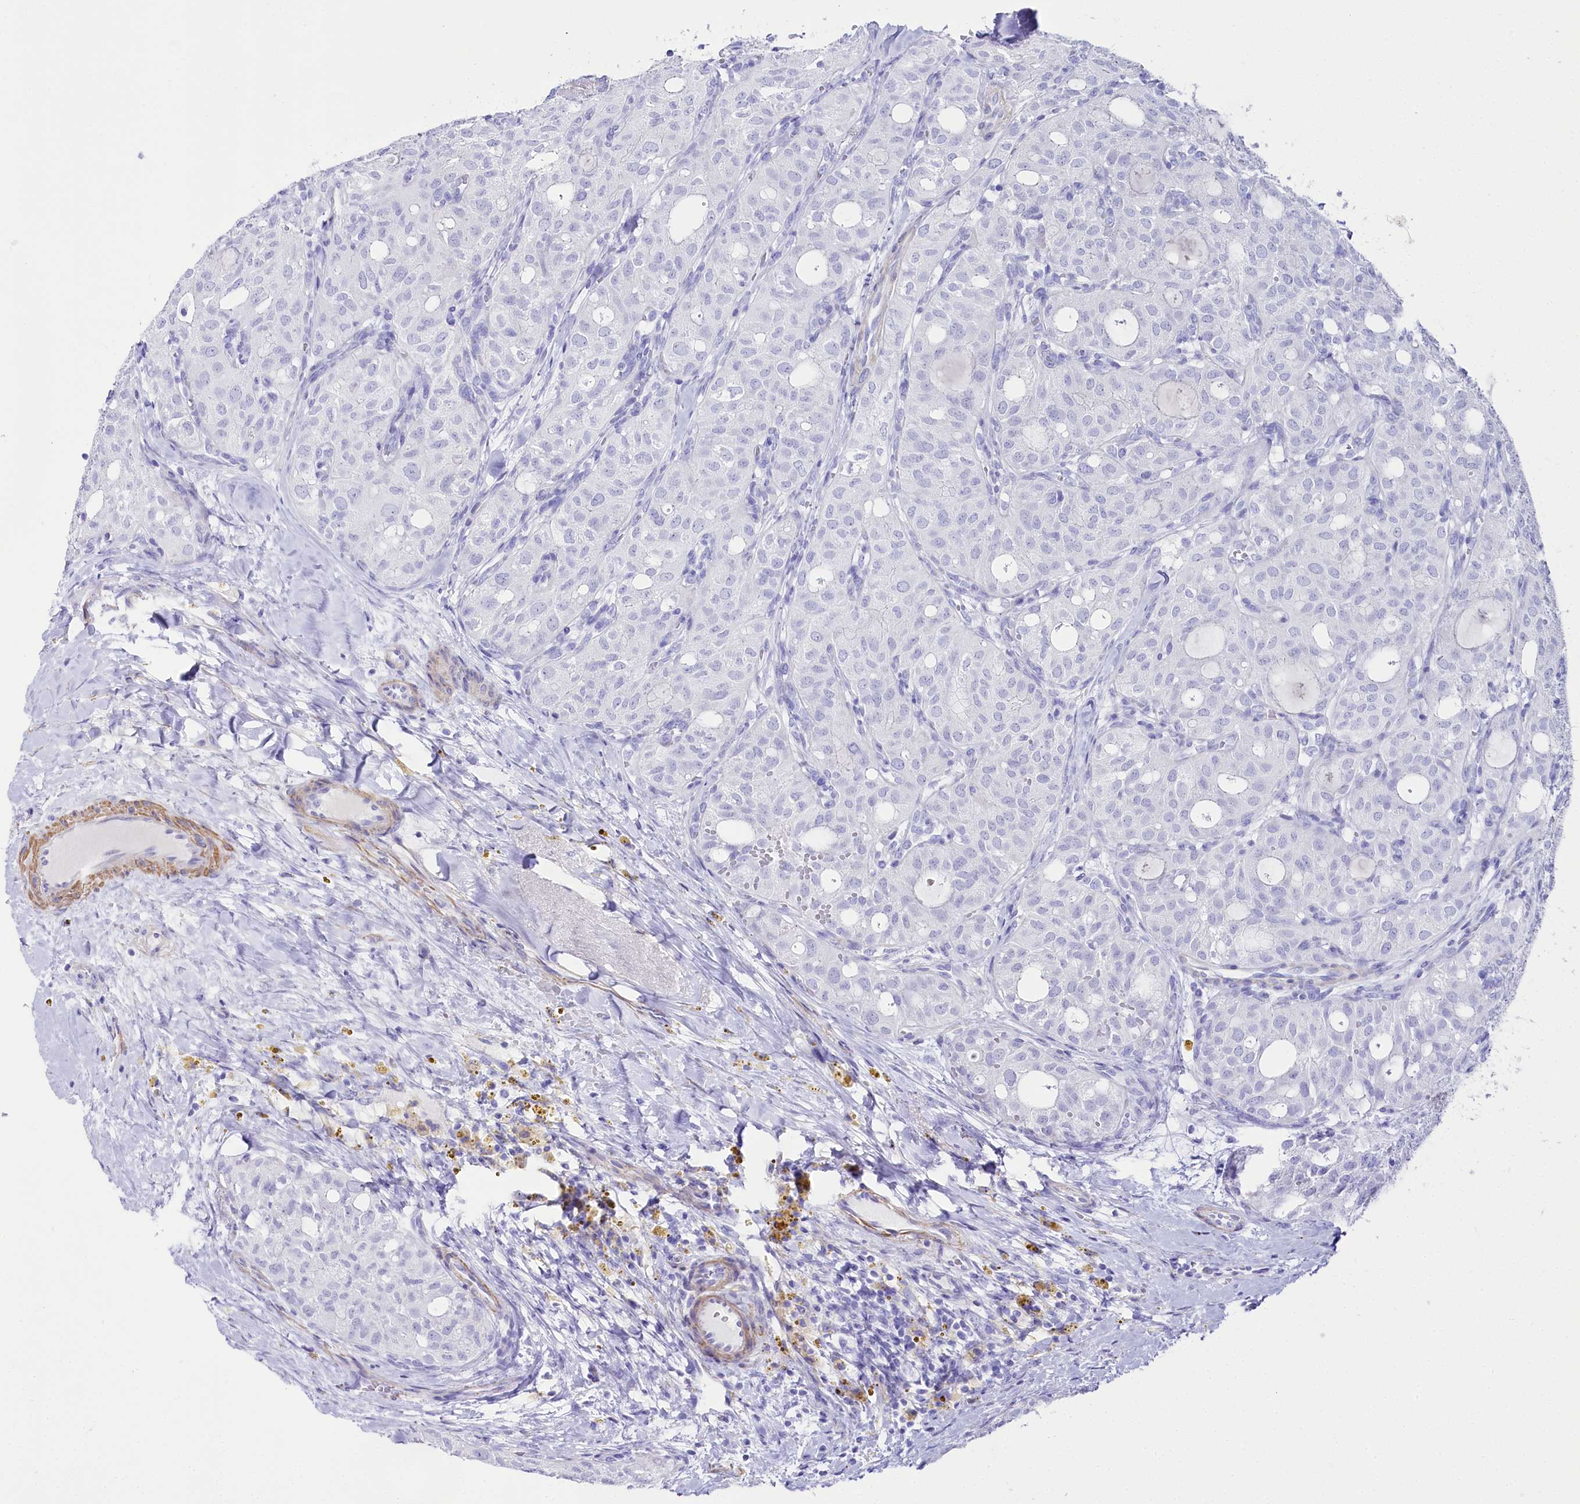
{"staining": {"intensity": "negative", "quantity": "none", "location": "none"}, "tissue": "thyroid cancer", "cell_type": "Tumor cells", "image_type": "cancer", "snomed": [{"axis": "morphology", "description": "Follicular adenoma carcinoma, NOS"}, {"axis": "topography", "description": "Thyroid gland"}], "caption": "Immunohistochemical staining of follicular adenoma carcinoma (thyroid) shows no significant positivity in tumor cells.", "gene": "CSN3", "patient": {"sex": "male", "age": 75}}